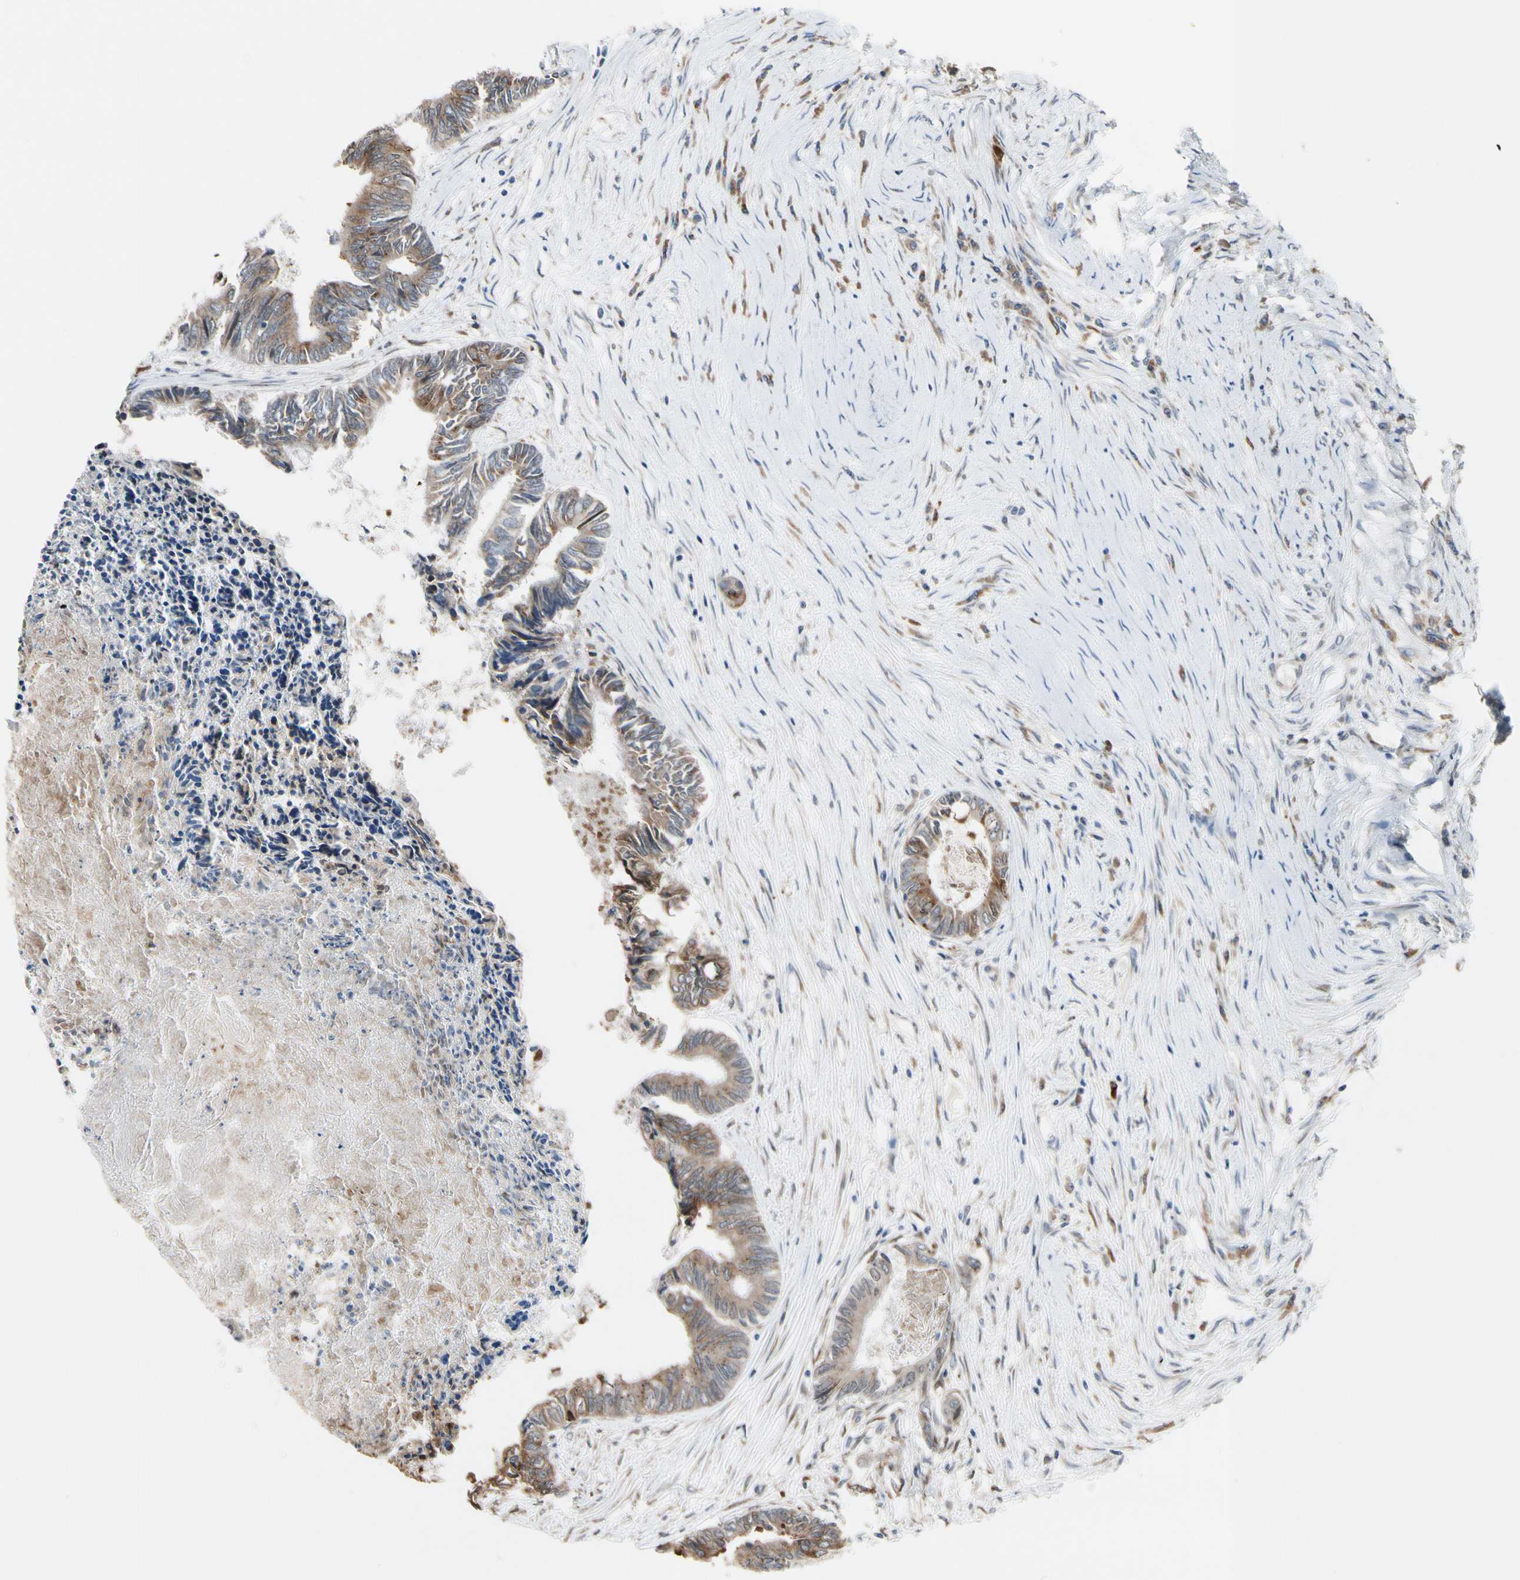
{"staining": {"intensity": "weak", "quantity": ">75%", "location": "cytoplasmic/membranous"}, "tissue": "colorectal cancer", "cell_type": "Tumor cells", "image_type": "cancer", "snomed": [{"axis": "morphology", "description": "Adenocarcinoma, NOS"}, {"axis": "topography", "description": "Rectum"}], "caption": "A brown stain shows weak cytoplasmic/membranous positivity of a protein in adenocarcinoma (colorectal) tumor cells.", "gene": "TMED7", "patient": {"sex": "male", "age": 63}}